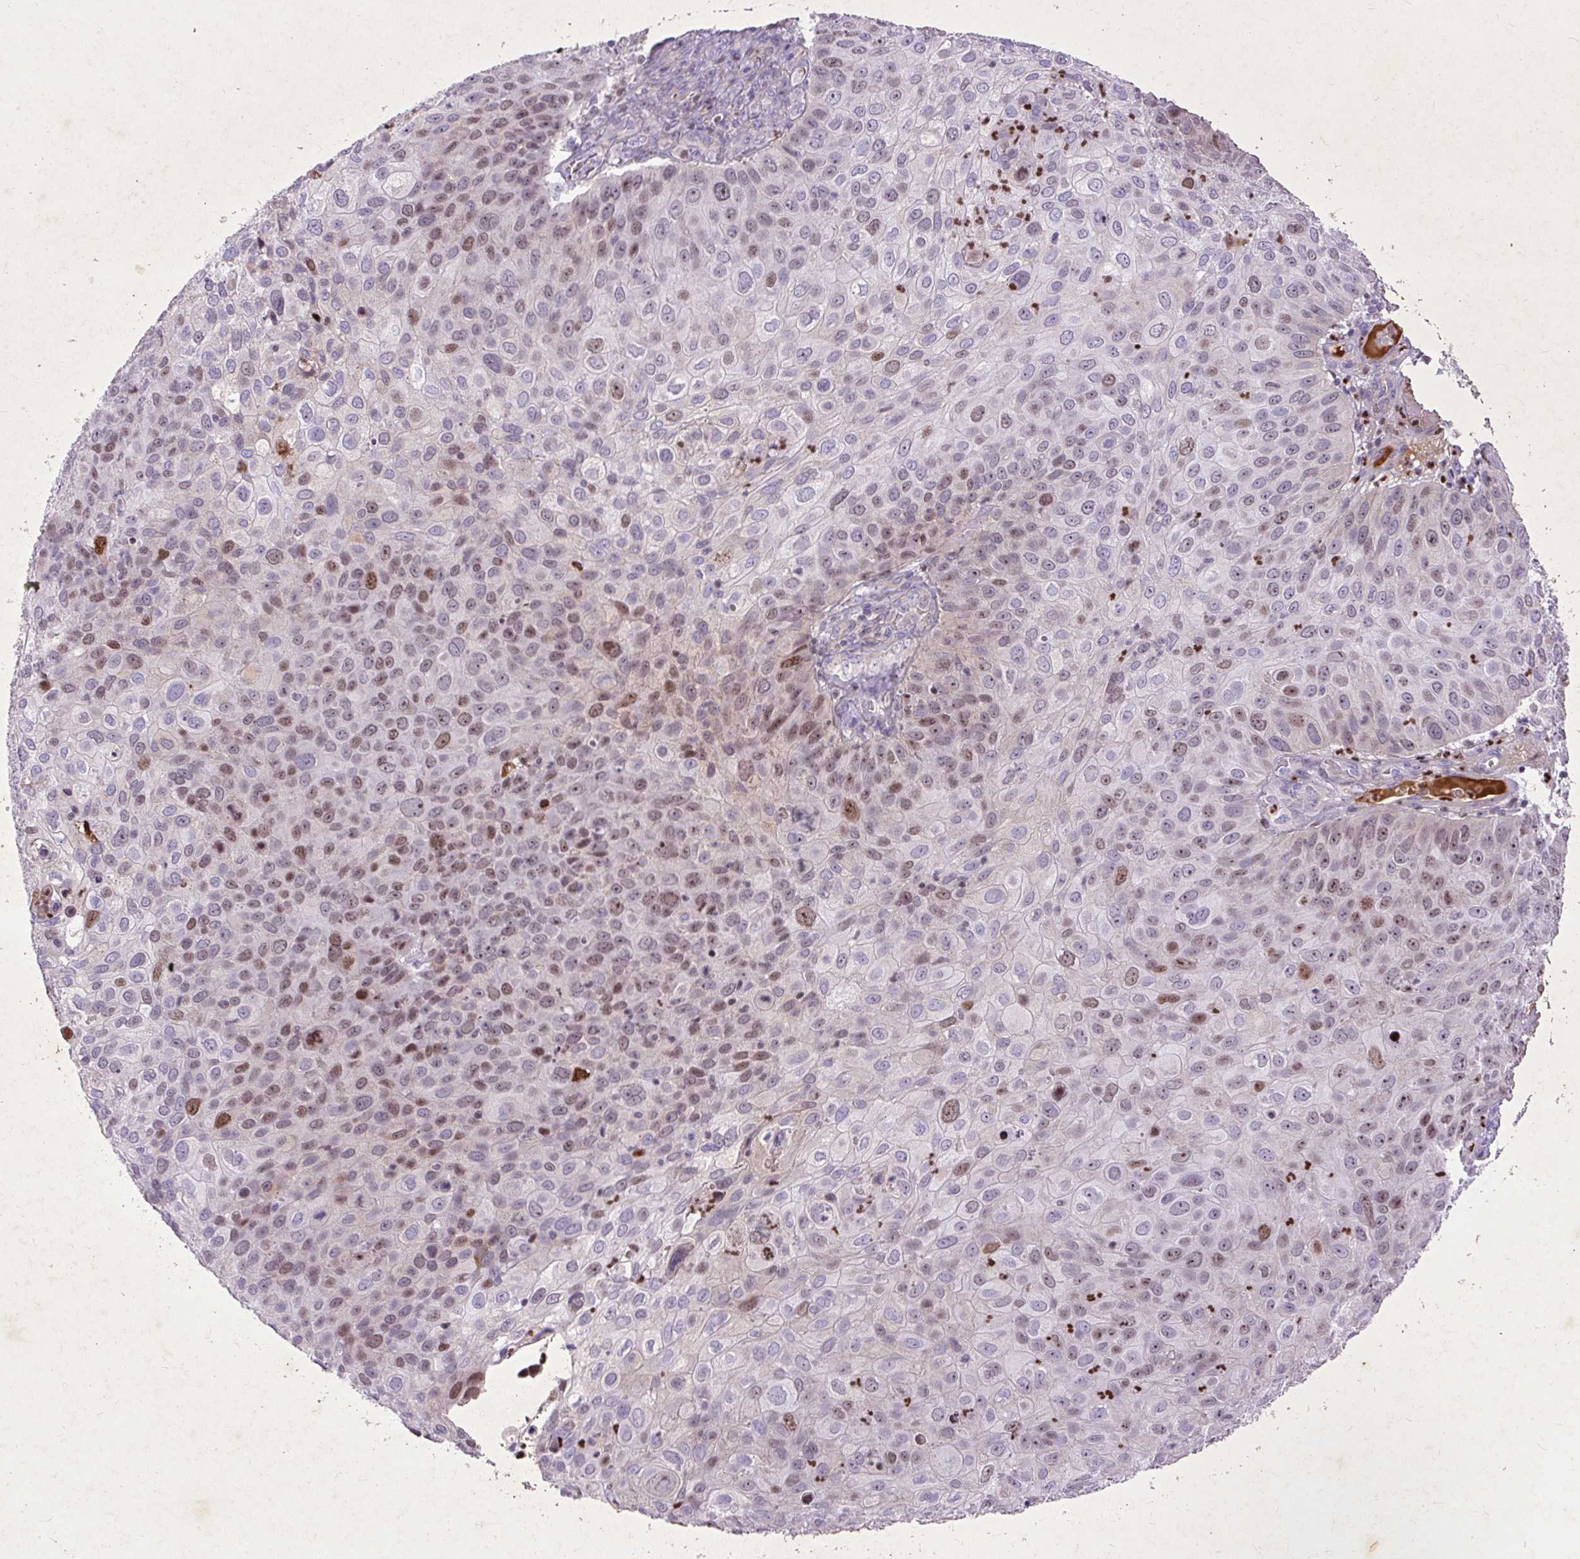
{"staining": {"intensity": "moderate", "quantity": "25%-75%", "location": "nuclear"}, "tissue": "skin cancer", "cell_type": "Tumor cells", "image_type": "cancer", "snomed": [{"axis": "morphology", "description": "Squamous cell carcinoma, NOS"}, {"axis": "topography", "description": "Skin"}], "caption": "An image of human skin cancer stained for a protein reveals moderate nuclear brown staining in tumor cells. The protein of interest is stained brown, and the nuclei are stained in blue (DAB (3,3'-diaminobenzidine) IHC with brightfield microscopy, high magnification).", "gene": "SPC24", "patient": {"sex": "male", "age": 87}}